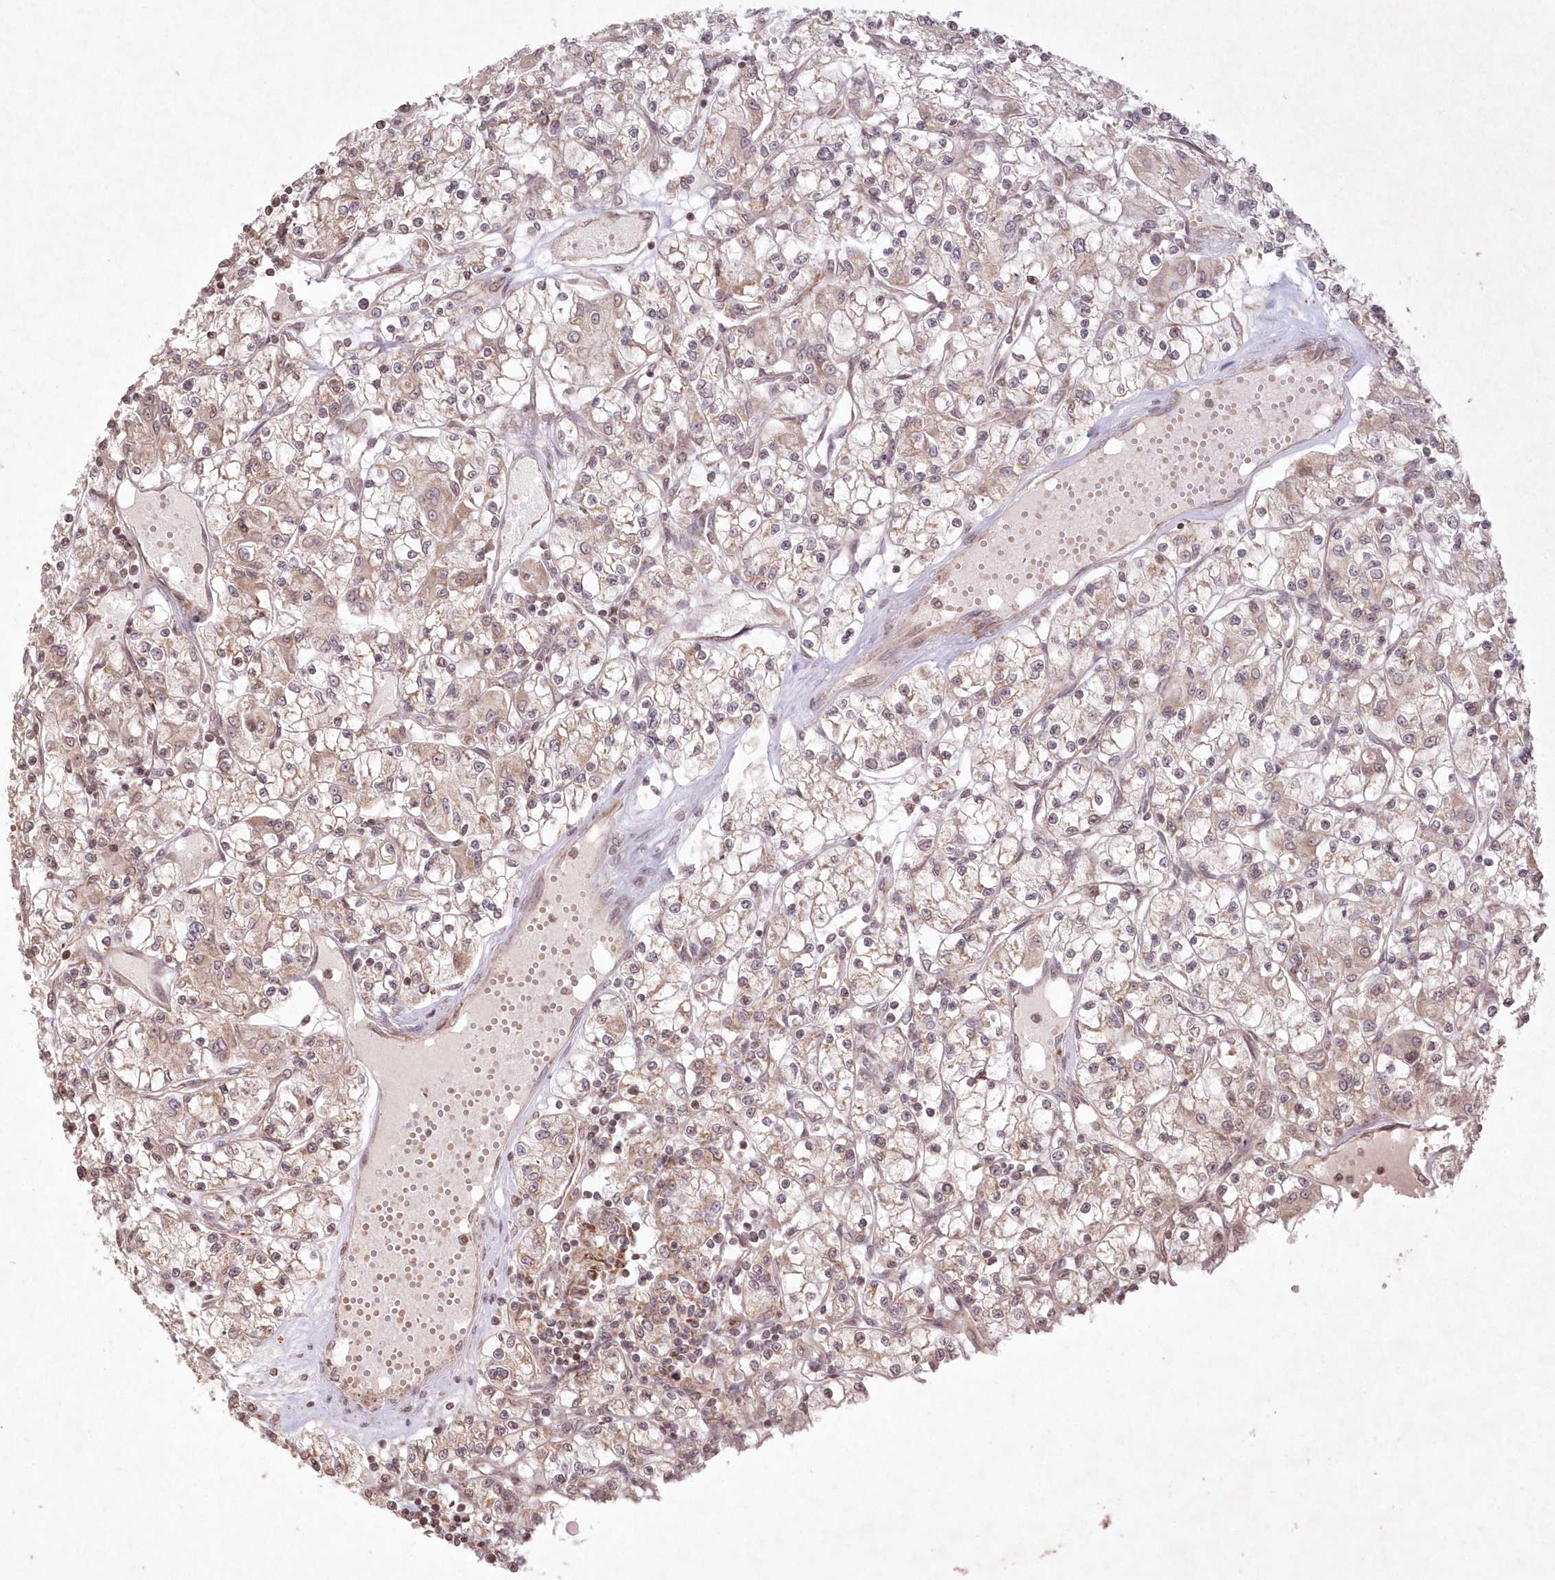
{"staining": {"intensity": "weak", "quantity": "25%-75%", "location": "cytoplasmic/membranous"}, "tissue": "renal cancer", "cell_type": "Tumor cells", "image_type": "cancer", "snomed": [{"axis": "morphology", "description": "Adenocarcinoma, NOS"}, {"axis": "topography", "description": "Kidney"}], "caption": "This is a histology image of IHC staining of renal cancer, which shows weak staining in the cytoplasmic/membranous of tumor cells.", "gene": "LRPPRC", "patient": {"sex": "female", "age": 59}}